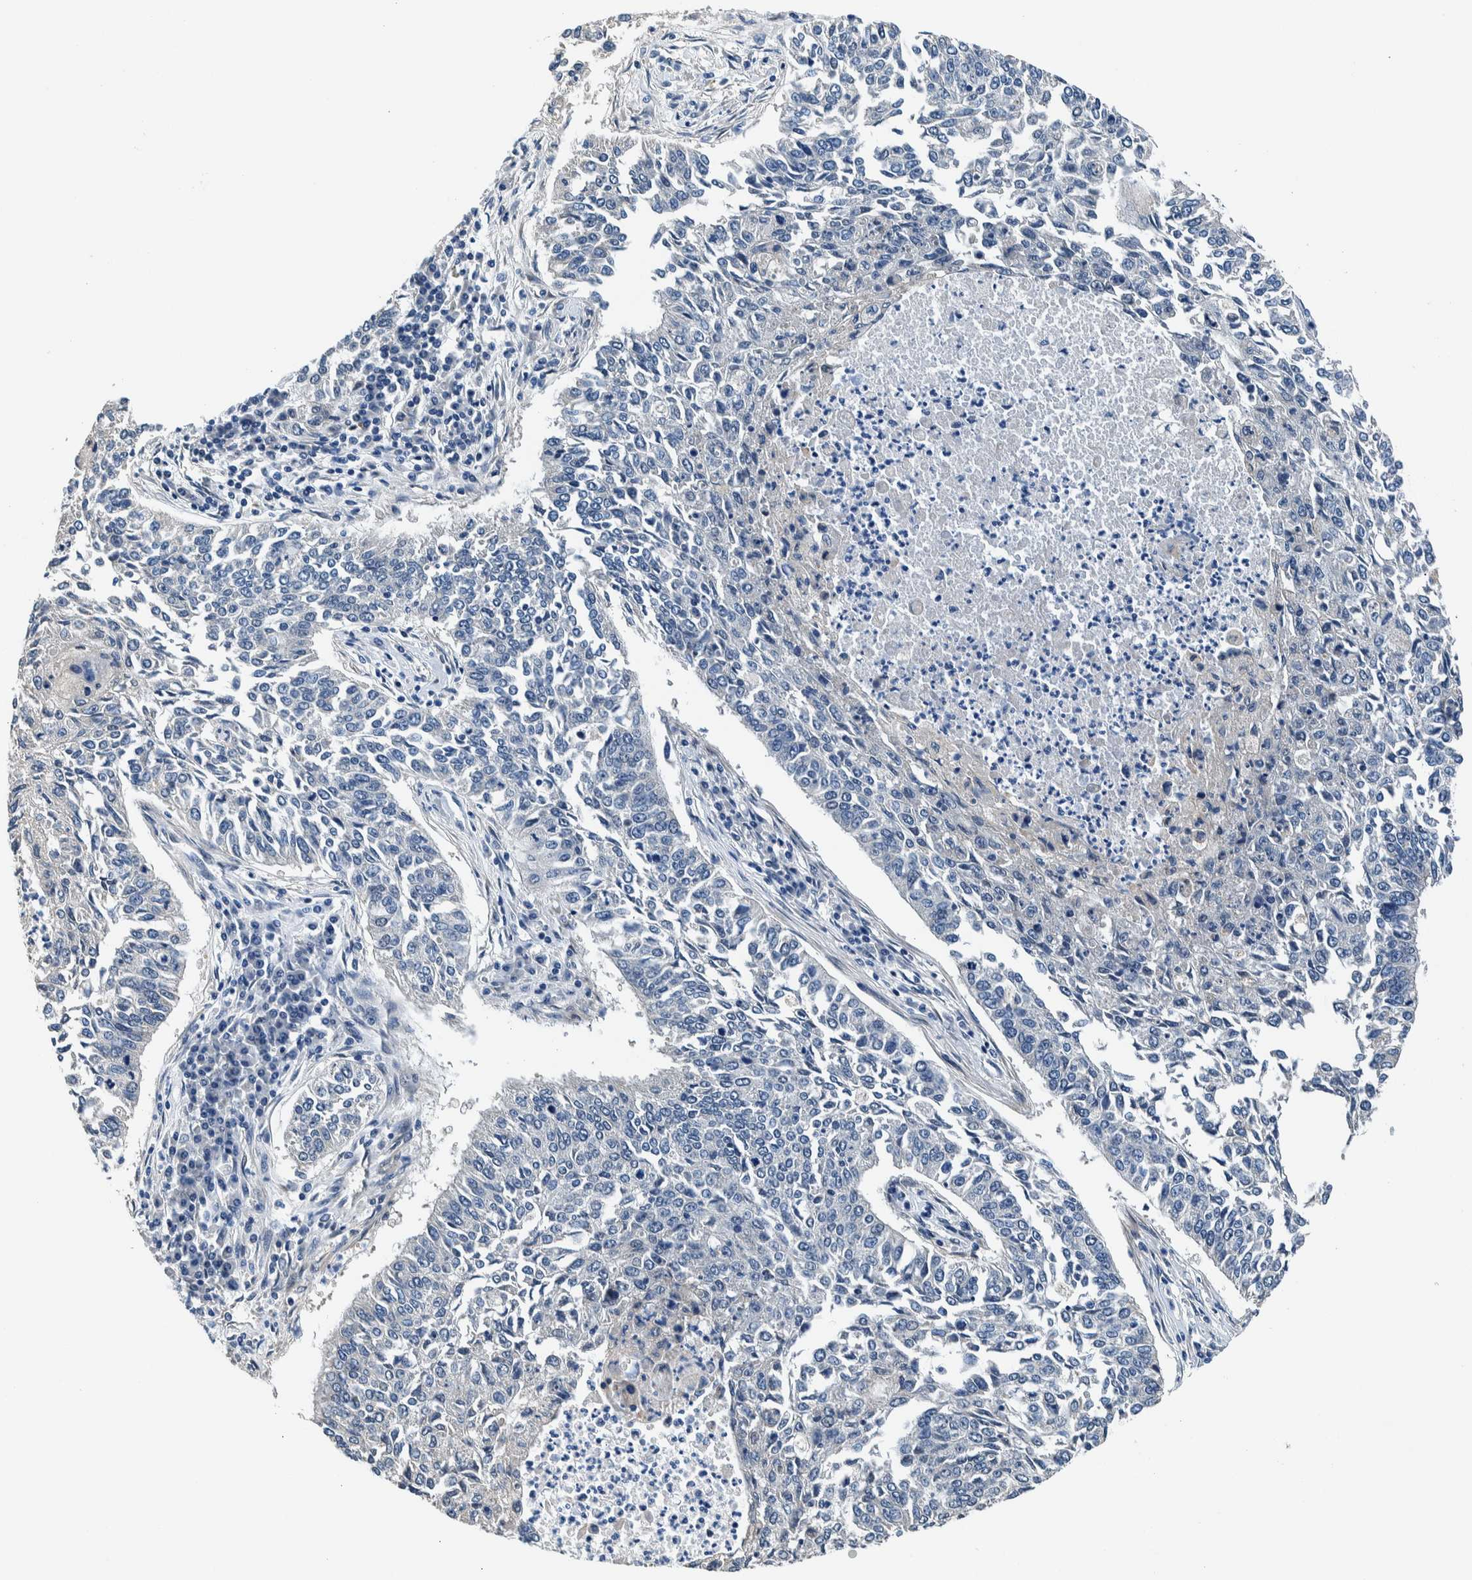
{"staining": {"intensity": "negative", "quantity": "none", "location": "none"}, "tissue": "lung cancer", "cell_type": "Tumor cells", "image_type": "cancer", "snomed": [{"axis": "morphology", "description": "Normal tissue, NOS"}, {"axis": "morphology", "description": "Squamous cell carcinoma, NOS"}, {"axis": "topography", "description": "Cartilage tissue"}, {"axis": "topography", "description": "Bronchus"}, {"axis": "topography", "description": "Lung"}], "caption": "A high-resolution micrograph shows IHC staining of lung cancer (squamous cell carcinoma), which exhibits no significant expression in tumor cells.", "gene": "NIBAN2", "patient": {"sex": "female", "age": 49}}